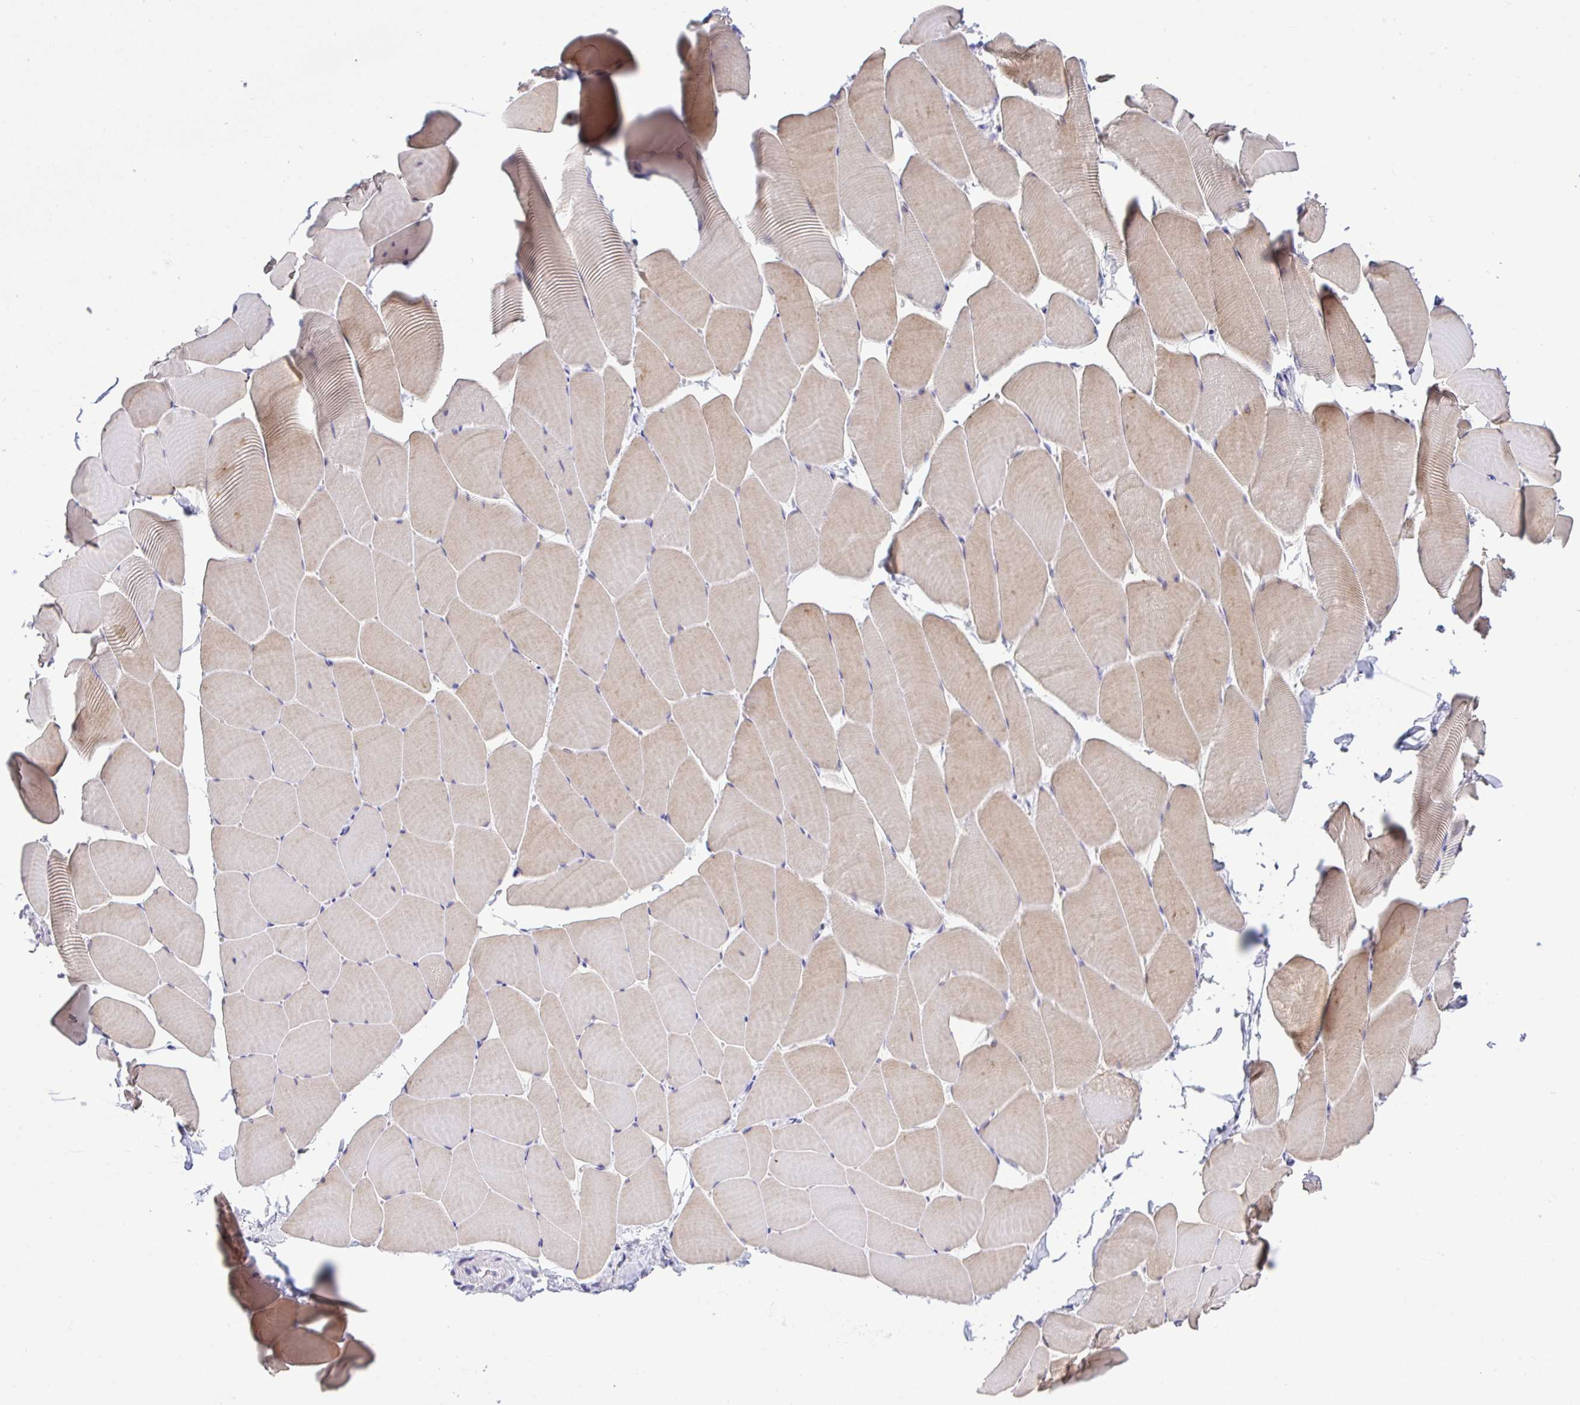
{"staining": {"intensity": "moderate", "quantity": "25%-75%", "location": "cytoplasmic/membranous"}, "tissue": "skeletal muscle", "cell_type": "Myocytes", "image_type": "normal", "snomed": [{"axis": "morphology", "description": "Normal tissue, NOS"}, {"axis": "topography", "description": "Skeletal muscle"}], "caption": "A photomicrograph showing moderate cytoplasmic/membranous positivity in approximately 25%-75% of myocytes in benign skeletal muscle, as visualized by brown immunohistochemical staining.", "gene": "CTU1", "patient": {"sex": "male", "age": 25}}